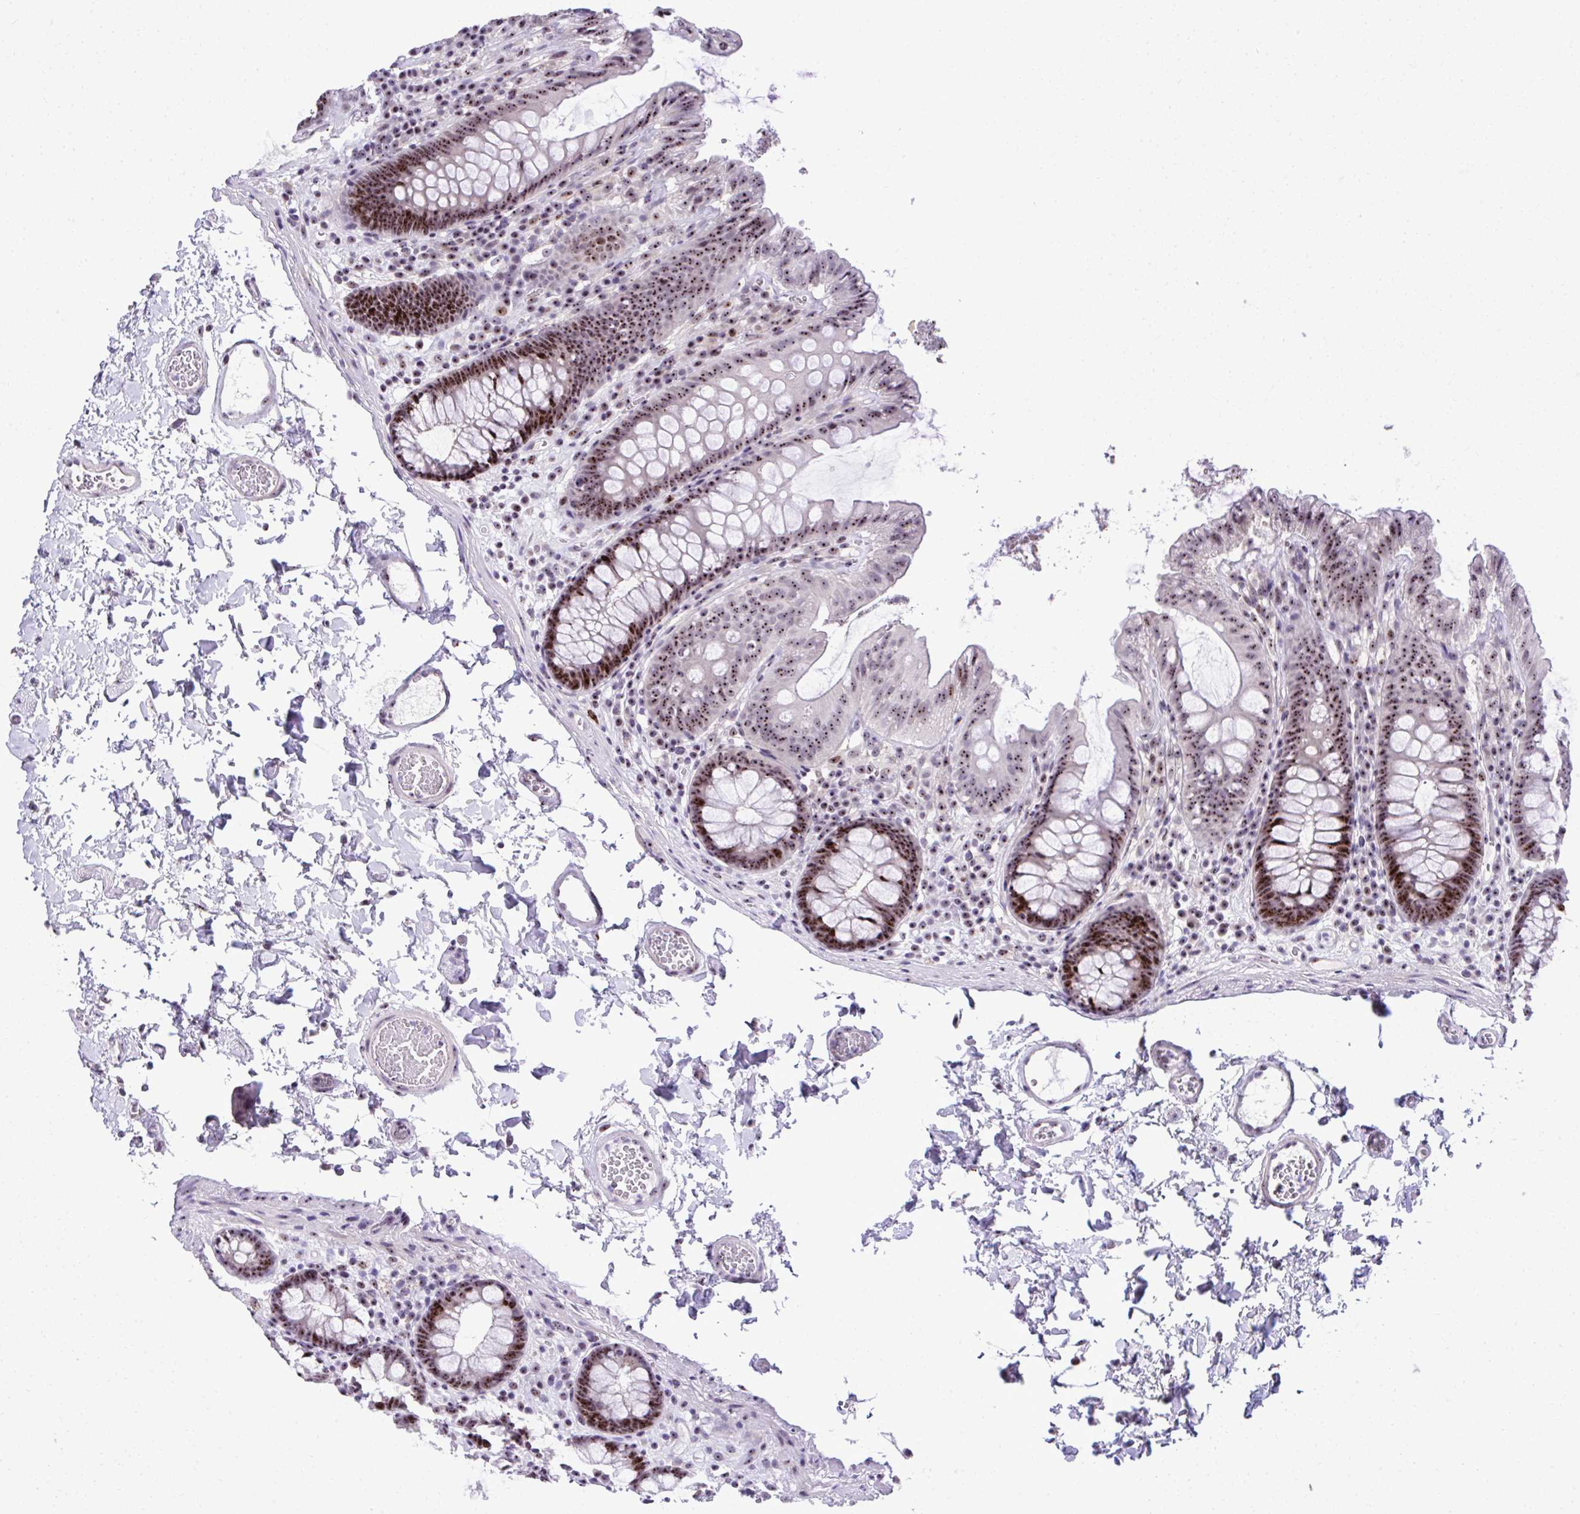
{"staining": {"intensity": "weak", "quantity": "<25%", "location": "nuclear"}, "tissue": "colon", "cell_type": "Endothelial cells", "image_type": "normal", "snomed": [{"axis": "morphology", "description": "Normal tissue, NOS"}, {"axis": "topography", "description": "Colon"}, {"axis": "topography", "description": "Peripheral nerve tissue"}], "caption": "There is no significant positivity in endothelial cells of colon.", "gene": "CEP72", "patient": {"sex": "male", "age": 84}}